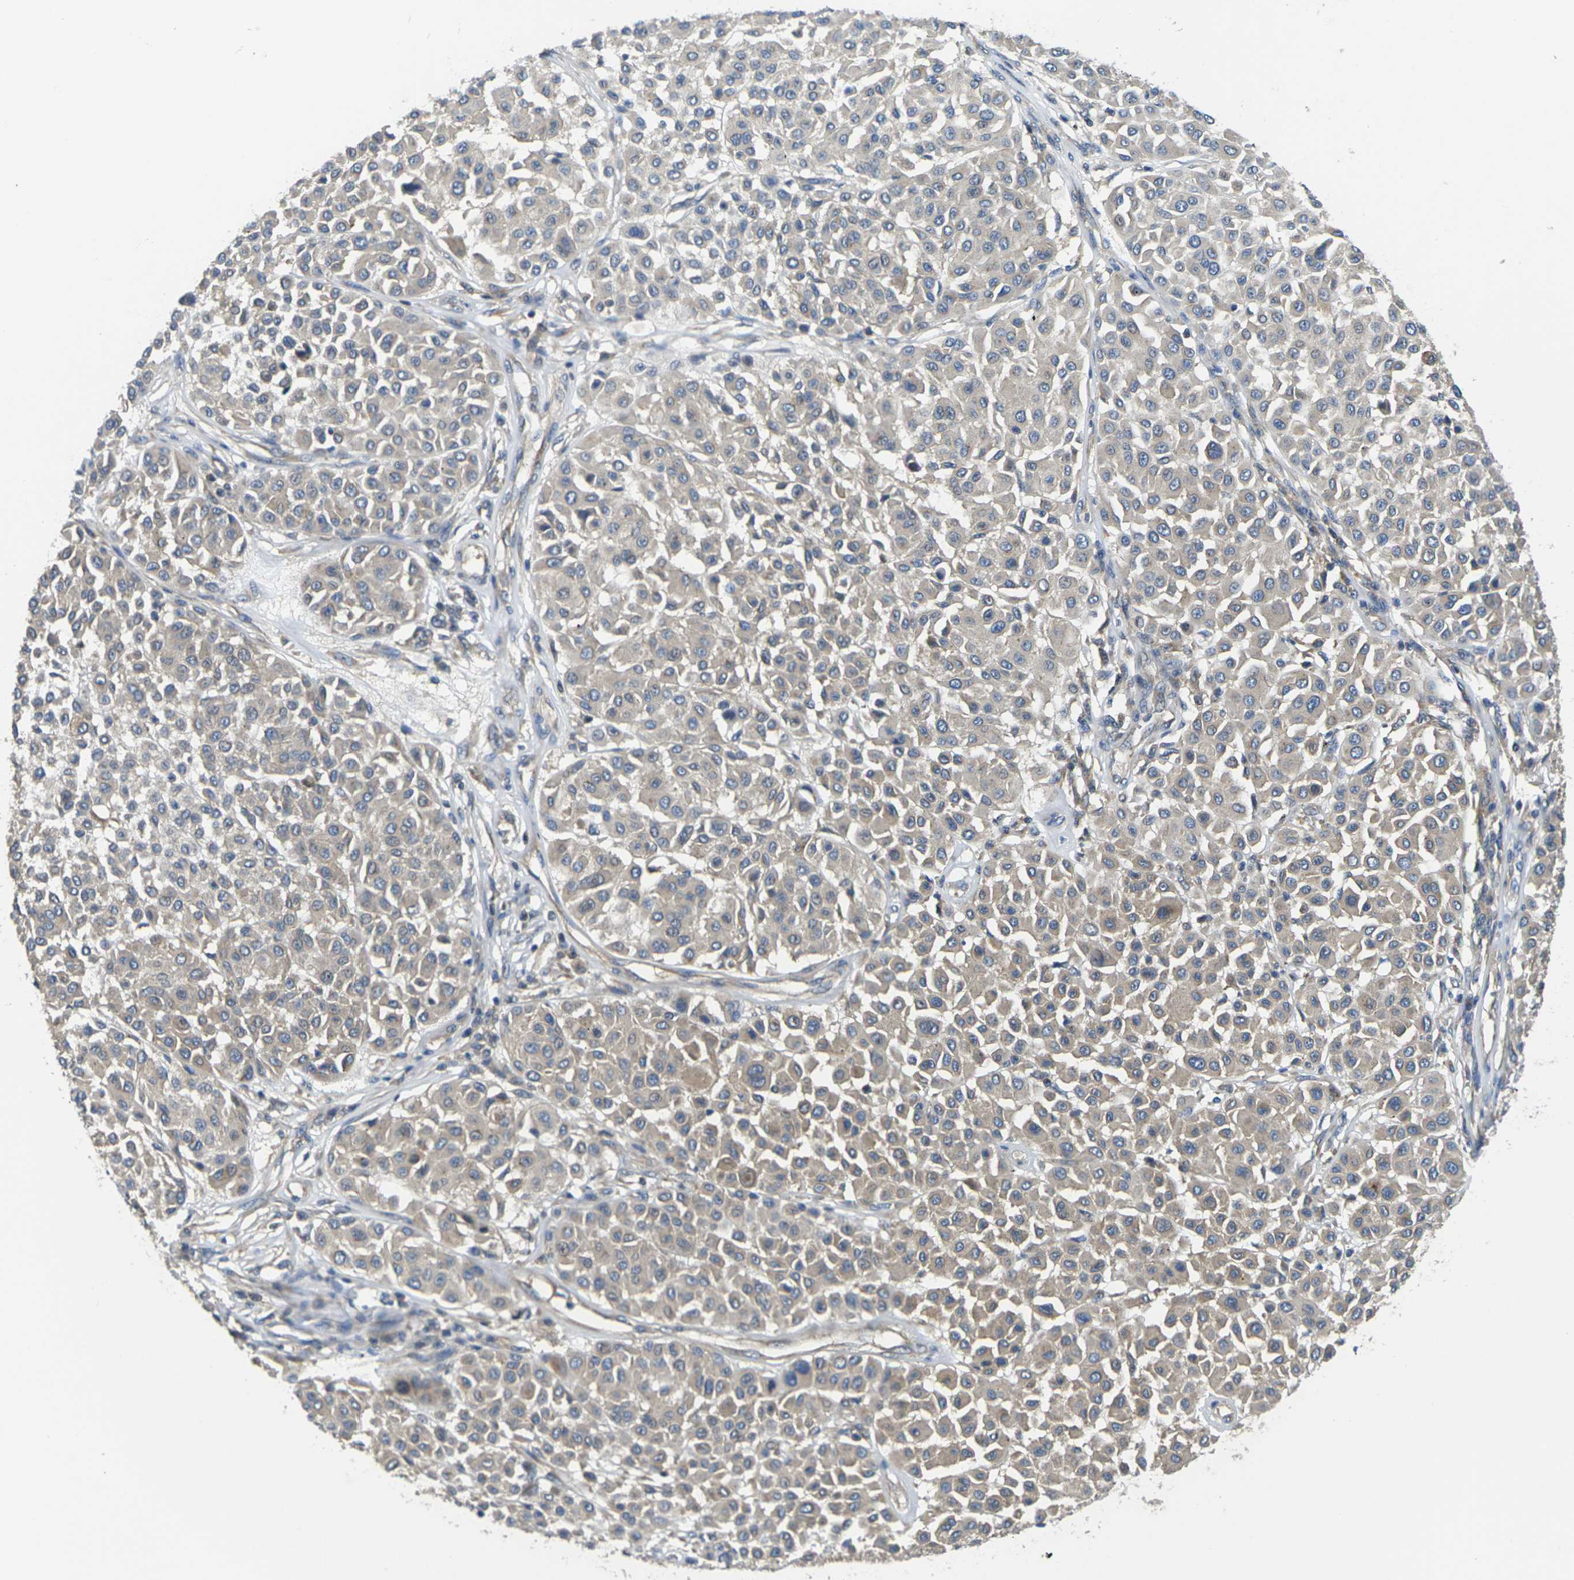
{"staining": {"intensity": "negative", "quantity": "none", "location": "none"}, "tissue": "melanoma", "cell_type": "Tumor cells", "image_type": "cancer", "snomed": [{"axis": "morphology", "description": "Malignant melanoma, Metastatic site"}, {"axis": "topography", "description": "Soft tissue"}], "caption": "A high-resolution photomicrograph shows immunohistochemistry staining of malignant melanoma (metastatic site), which shows no significant positivity in tumor cells.", "gene": "TMCC2", "patient": {"sex": "male", "age": 41}}